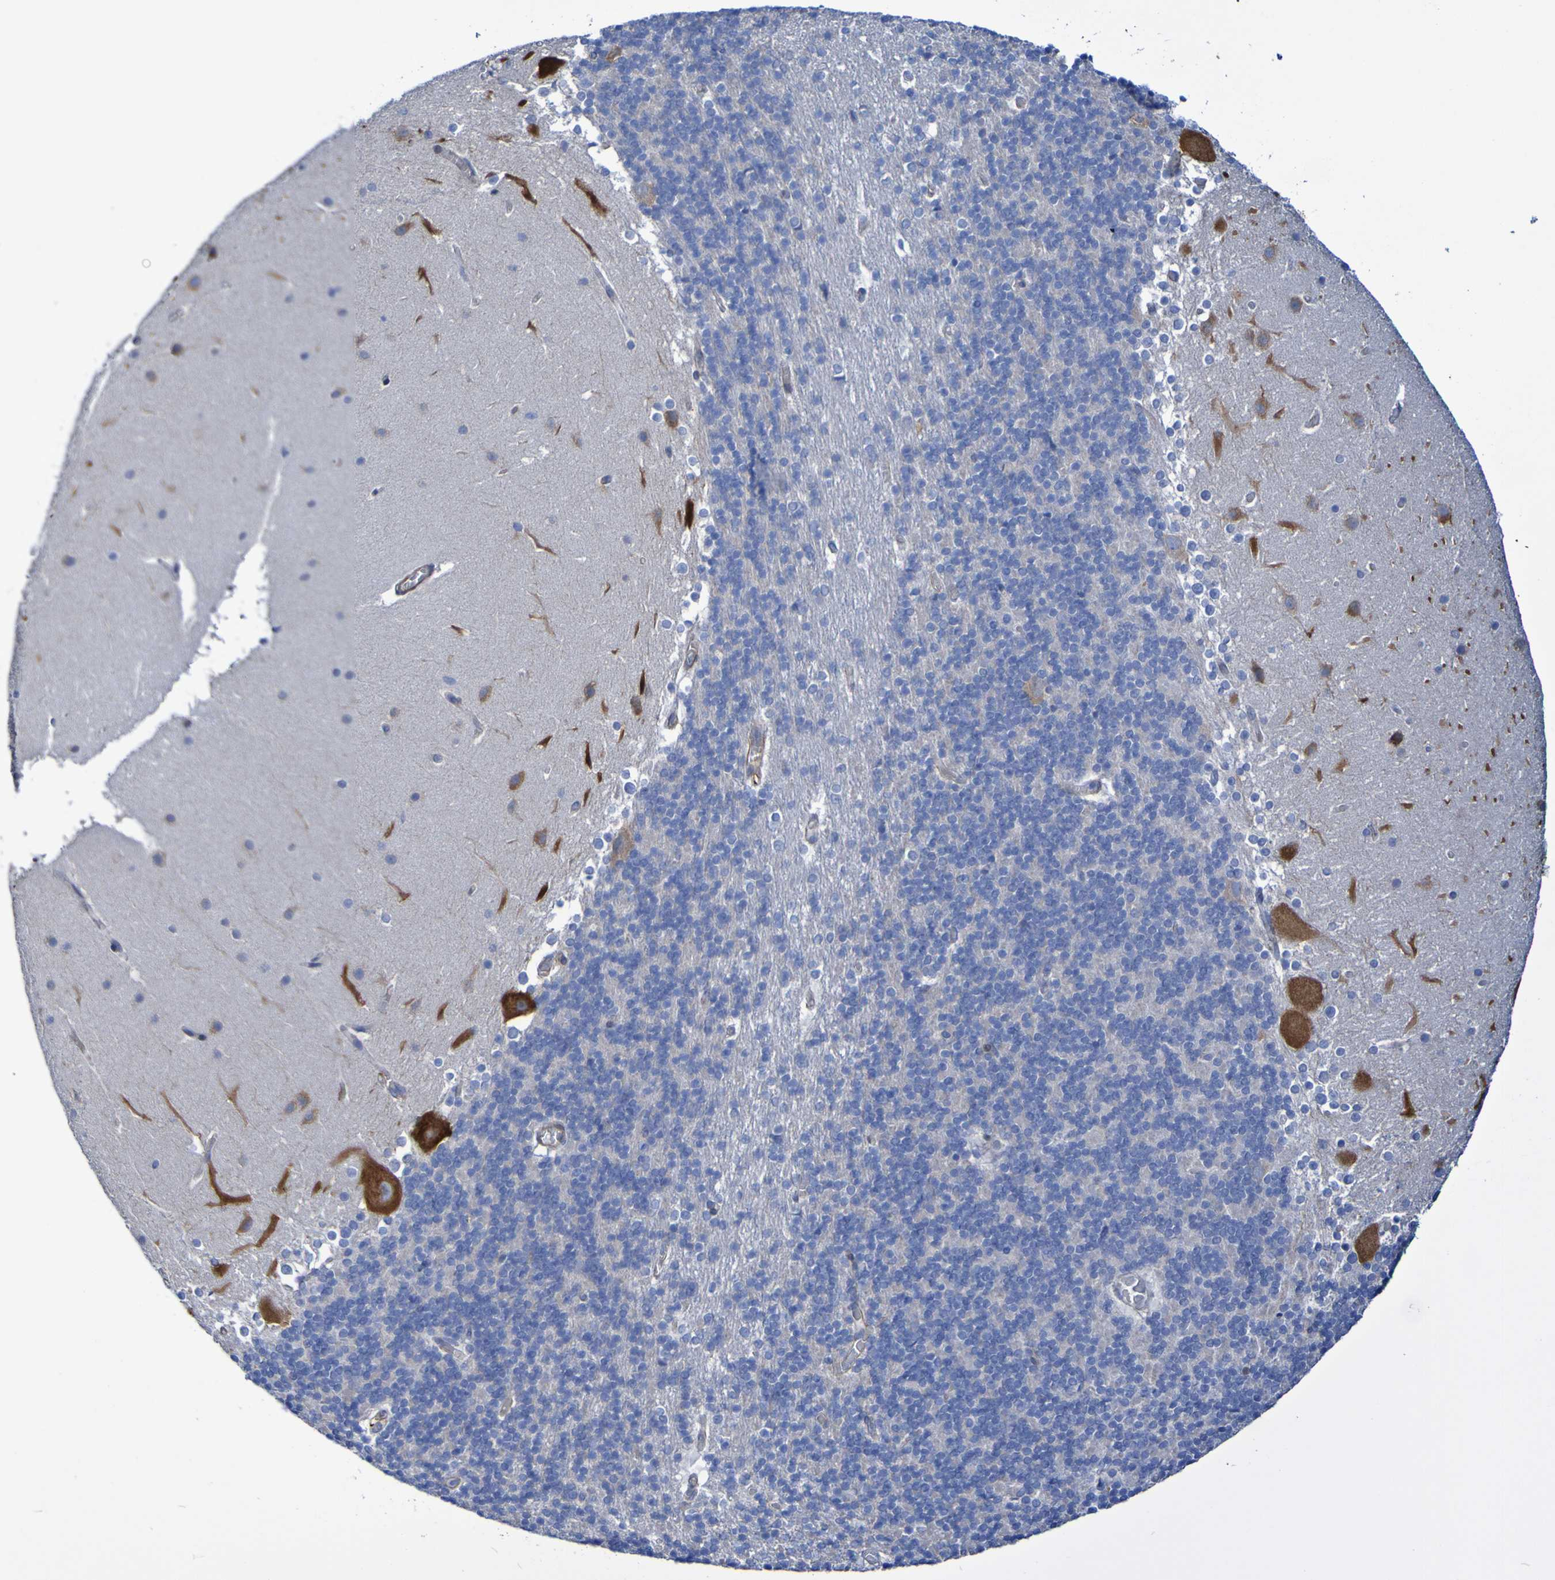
{"staining": {"intensity": "negative", "quantity": "none", "location": "none"}, "tissue": "cerebellum", "cell_type": "Cells in granular layer", "image_type": "normal", "snomed": [{"axis": "morphology", "description": "Normal tissue, NOS"}, {"axis": "topography", "description": "Cerebellum"}], "caption": "Immunohistochemistry of unremarkable cerebellum shows no staining in cells in granular layer. (DAB immunohistochemistry (IHC) with hematoxylin counter stain).", "gene": "LPP", "patient": {"sex": "female", "age": 19}}